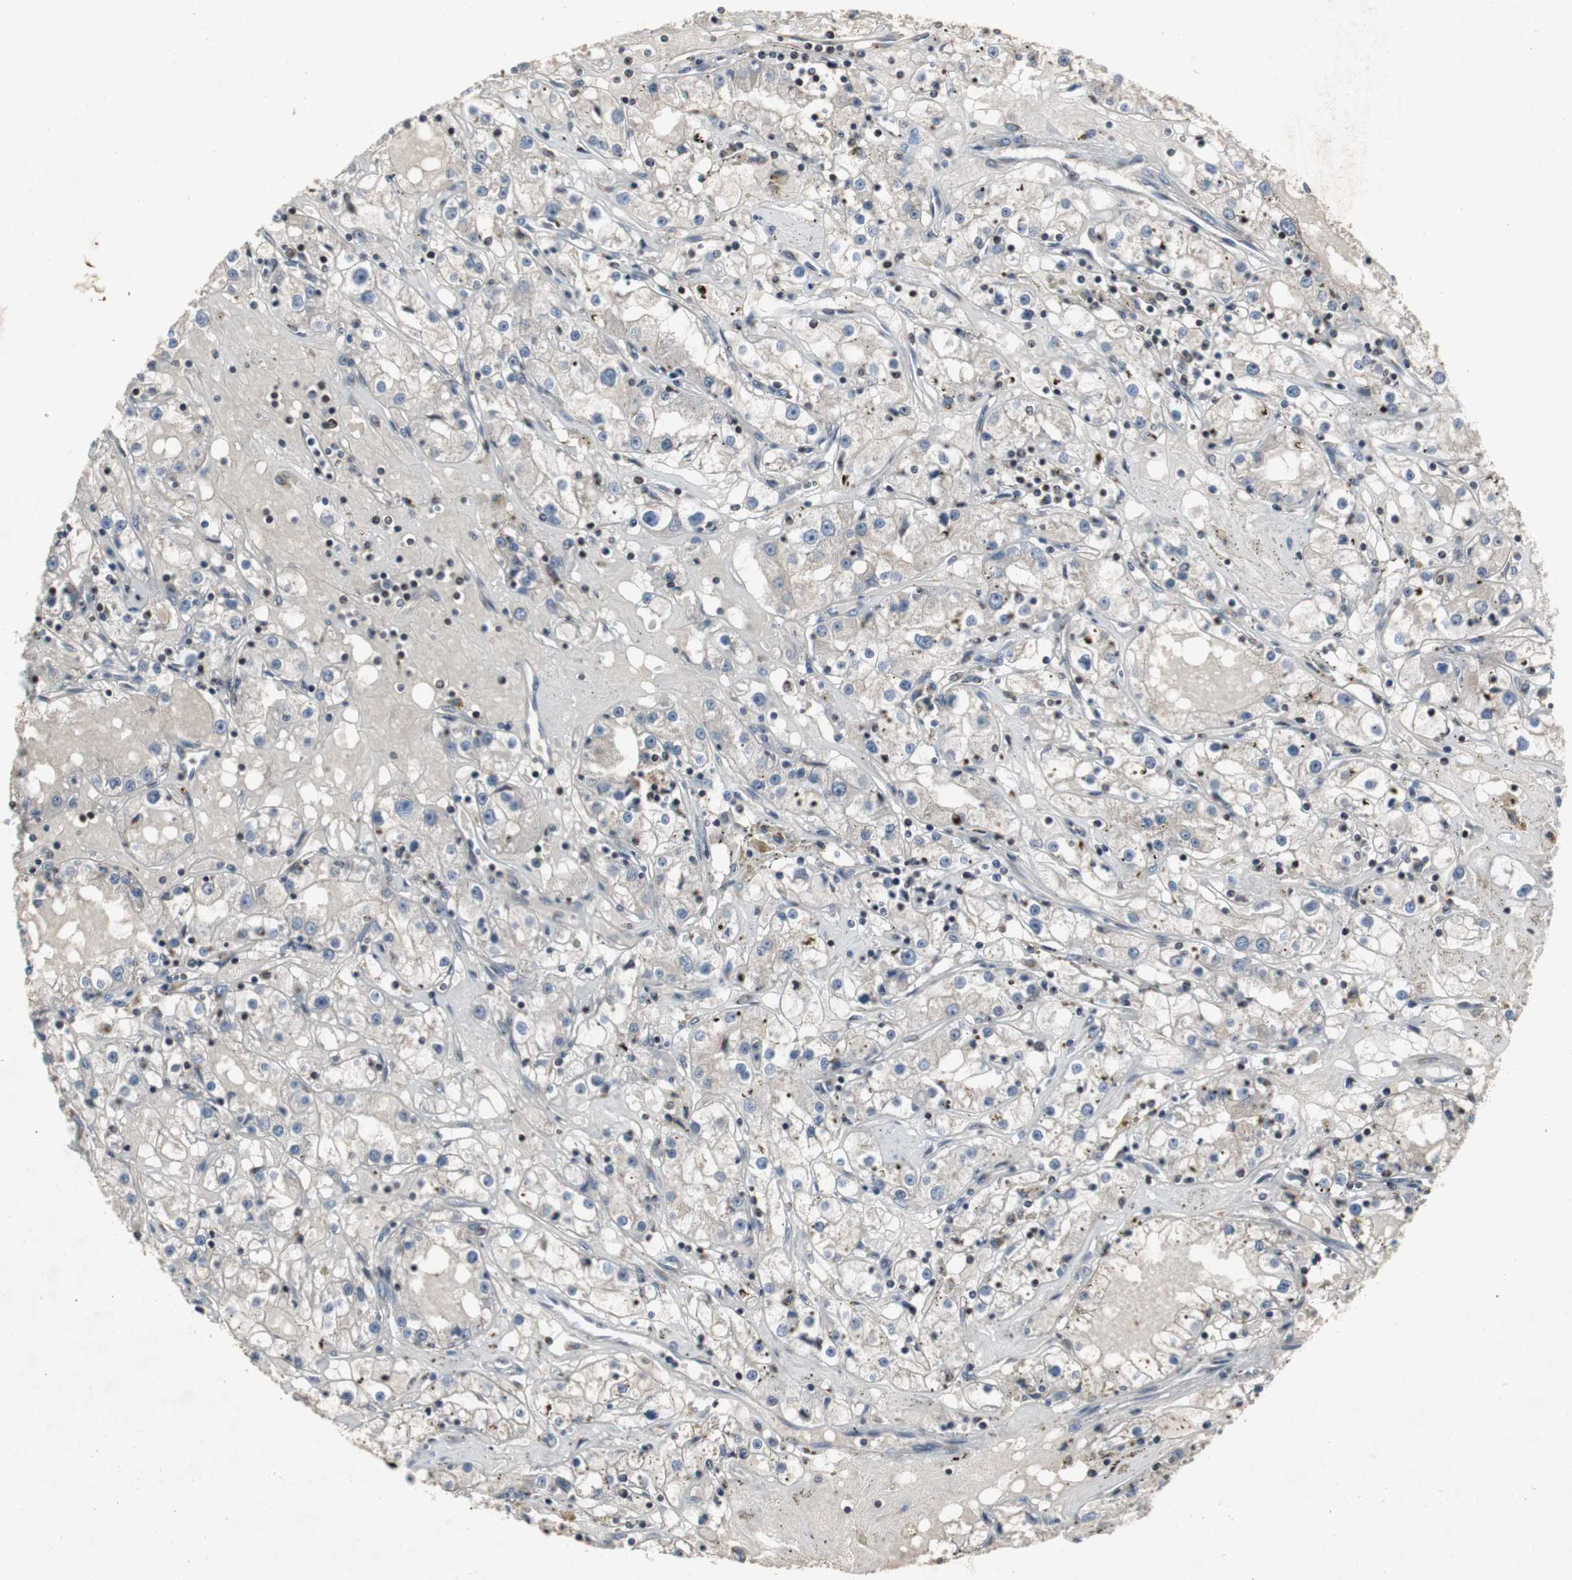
{"staining": {"intensity": "negative", "quantity": "none", "location": "none"}, "tissue": "renal cancer", "cell_type": "Tumor cells", "image_type": "cancer", "snomed": [{"axis": "morphology", "description": "Adenocarcinoma, NOS"}, {"axis": "topography", "description": "Kidney"}], "caption": "Tumor cells show no significant protein expression in adenocarcinoma (renal). The staining is performed using DAB (3,3'-diaminobenzidine) brown chromogen with nuclei counter-stained in using hematoxylin.", "gene": "ZNF396", "patient": {"sex": "male", "age": 56}}